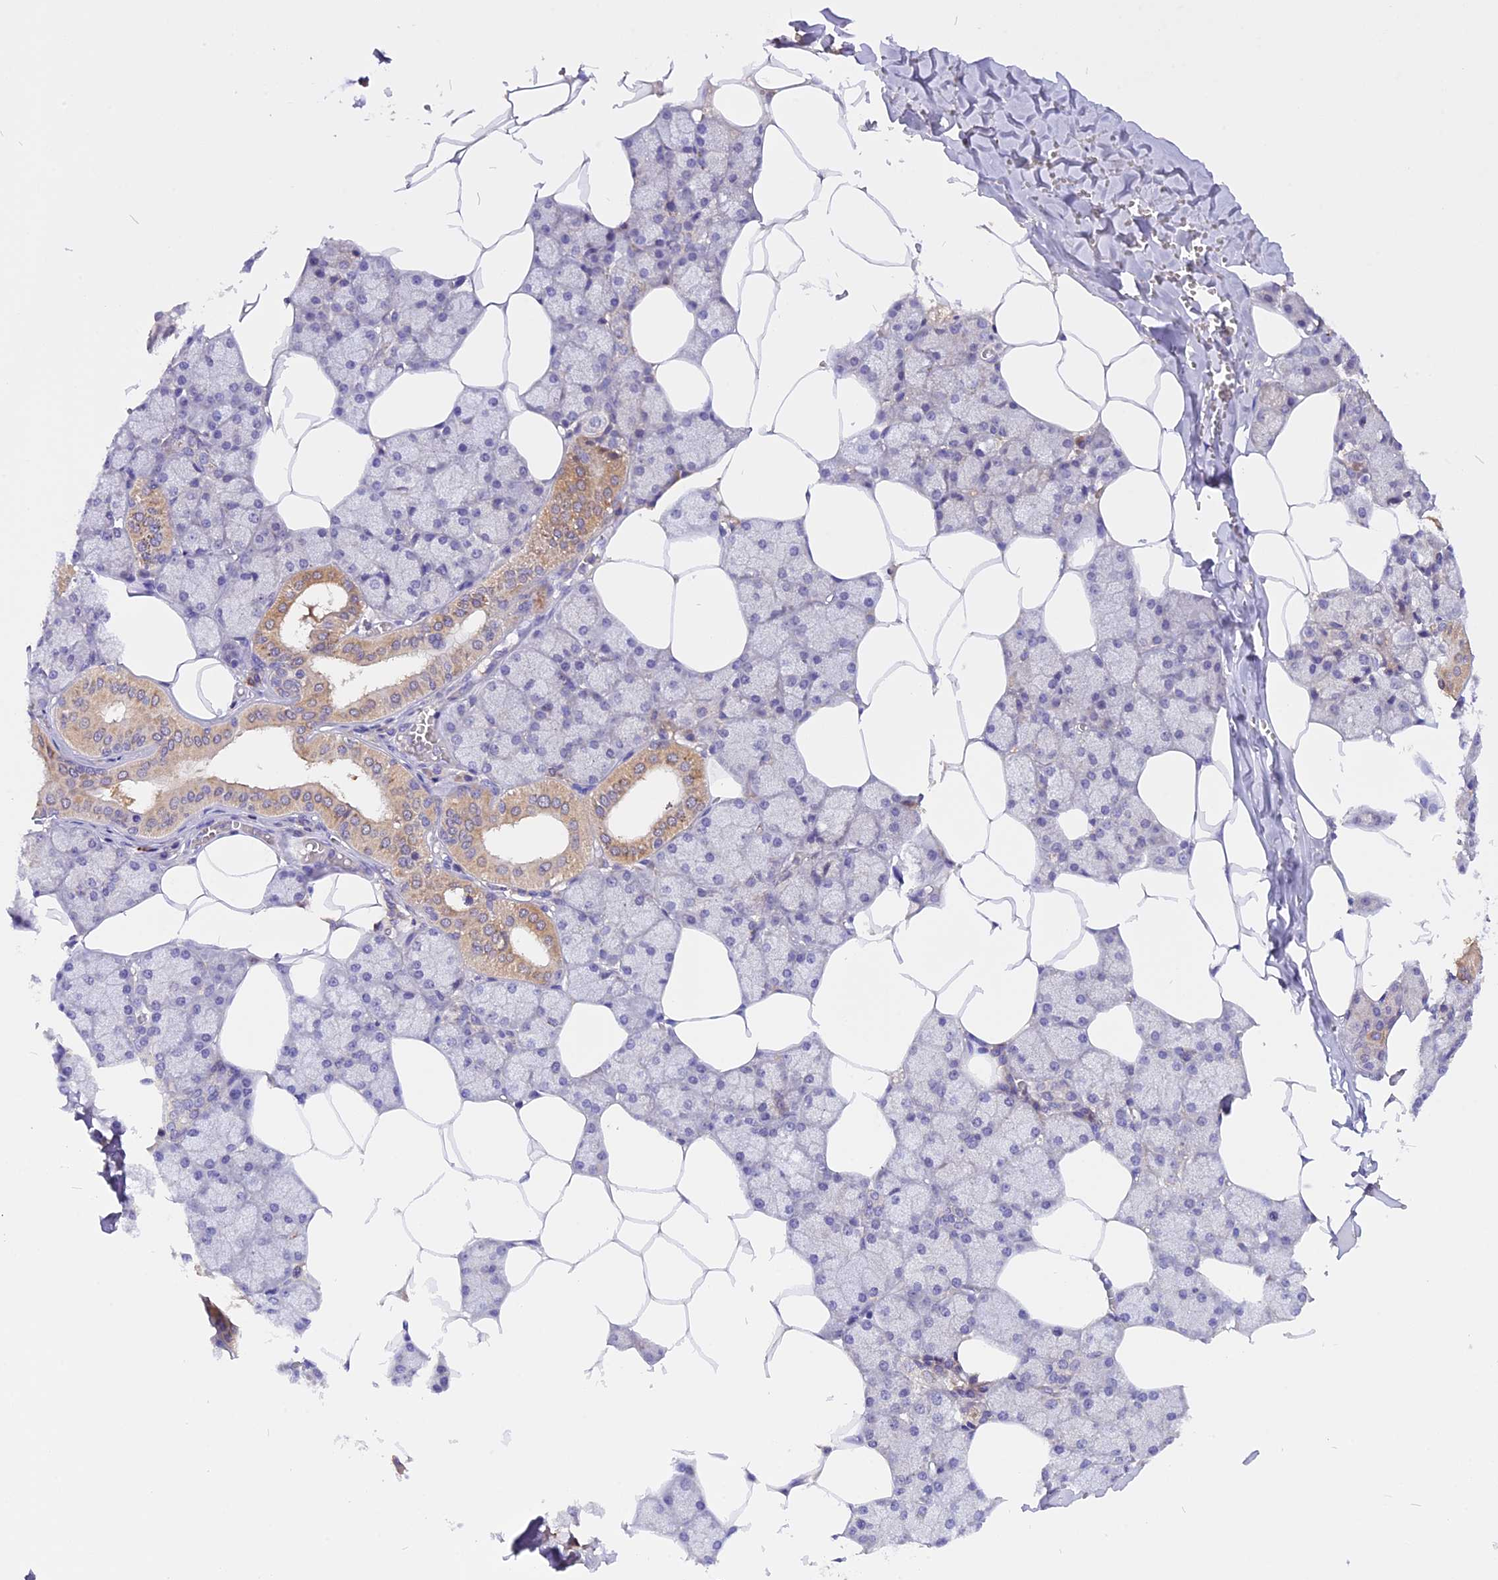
{"staining": {"intensity": "moderate", "quantity": "<25%", "location": "cytoplasmic/membranous"}, "tissue": "salivary gland", "cell_type": "Glandular cells", "image_type": "normal", "snomed": [{"axis": "morphology", "description": "Normal tissue, NOS"}, {"axis": "topography", "description": "Salivary gland"}], "caption": "Normal salivary gland reveals moderate cytoplasmic/membranous positivity in about <25% of glandular cells.", "gene": "MARK4", "patient": {"sex": "male", "age": 62}}